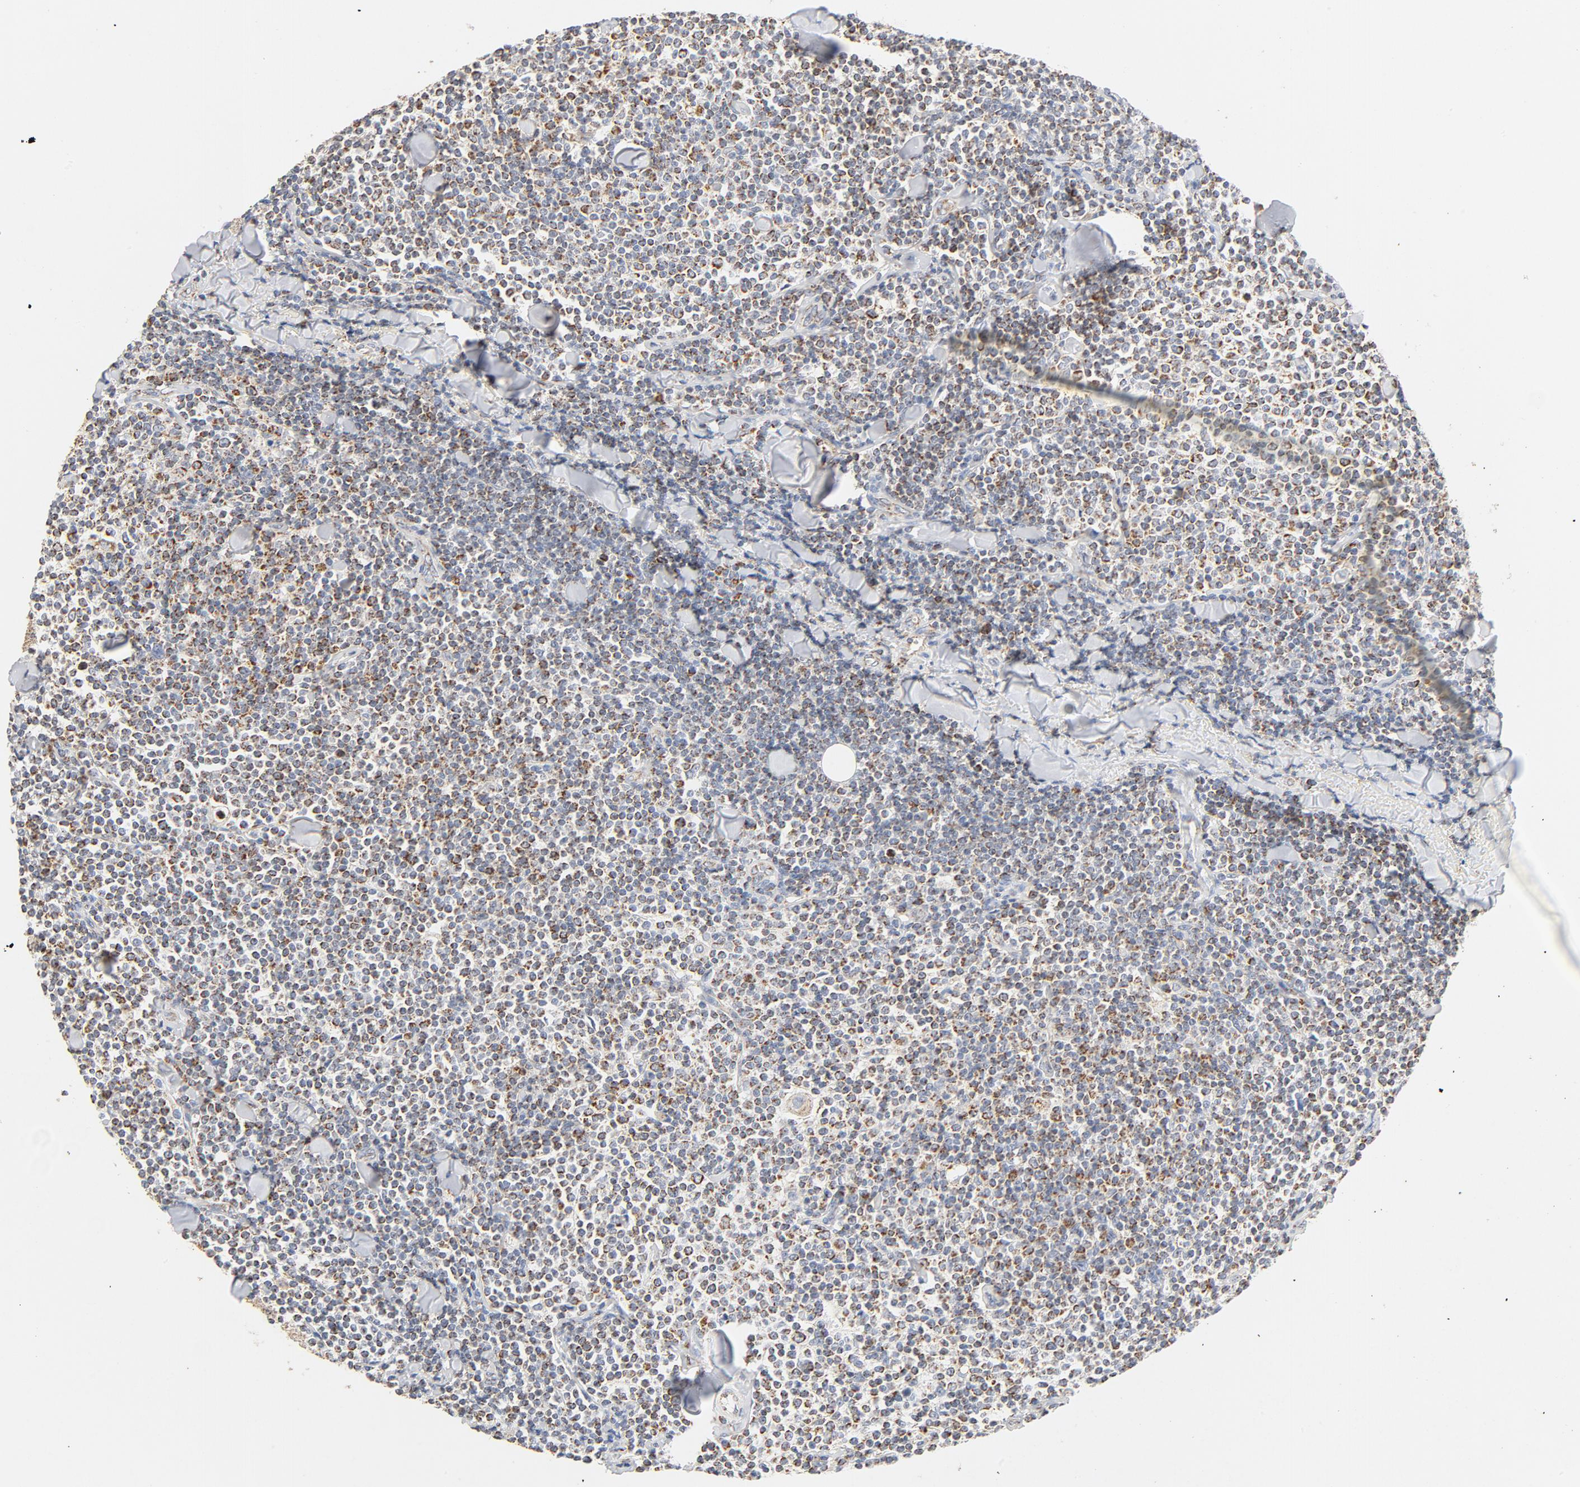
{"staining": {"intensity": "moderate", "quantity": "25%-75%", "location": "cytoplasmic/membranous"}, "tissue": "lymphoma", "cell_type": "Tumor cells", "image_type": "cancer", "snomed": [{"axis": "morphology", "description": "Malignant lymphoma, non-Hodgkin's type, Low grade"}, {"axis": "topography", "description": "Soft tissue"}], "caption": "Malignant lymphoma, non-Hodgkin's type (low-grade) tissue shows moderate cytoplasmic/membranous expression in approximately 25%-75% of tumor cells, visualized by immunohistochemistry. (DAB IHC with brightfield microscopy, high magnification).", "gene": "COX4I1", "patient": {"sex": "male", "age": 92}}